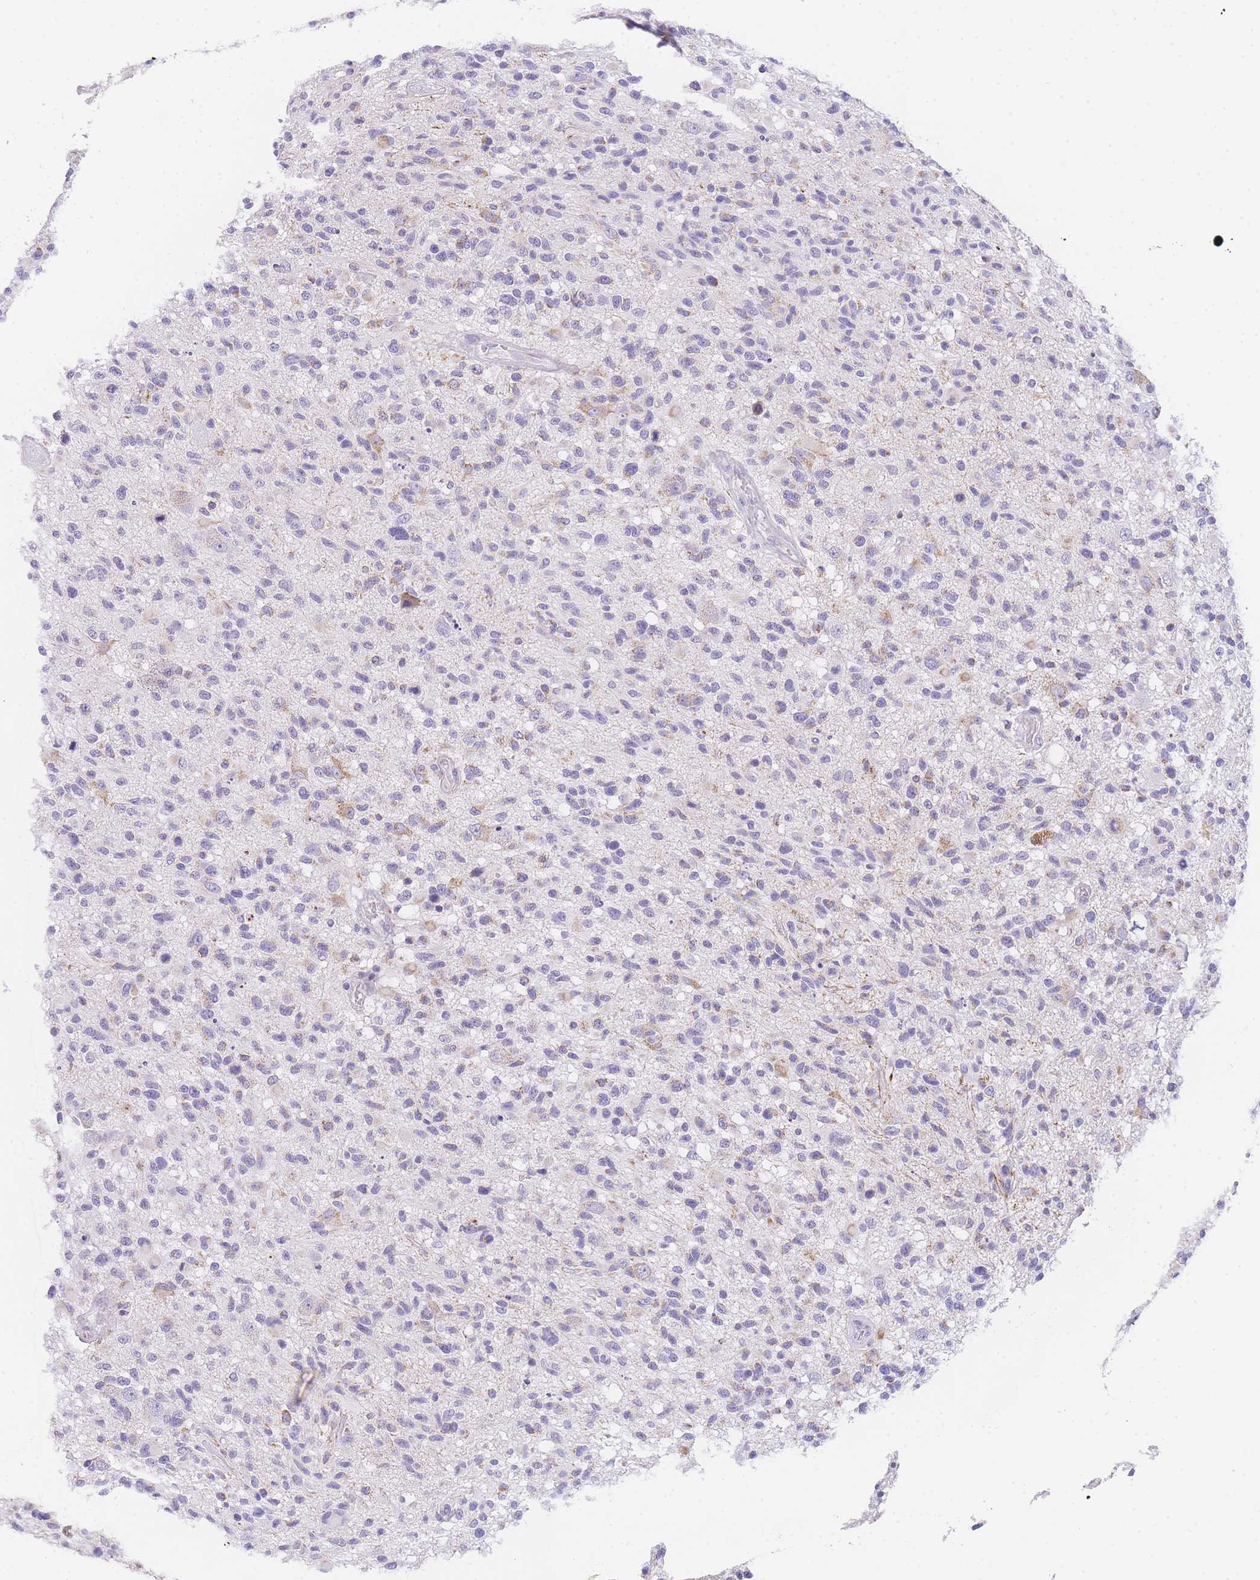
{"staining": {"intensity": "negative", "quantity": "none", "location": "none"}, "tissue": "glioma", "cell_type": "Tumor cells", "image_type": "cancer", "snomed": [{"axis": "morphology", "description": "Glioma, malignant, High grade"}, {"axis": "morphology", "description": "Glioblastoma, NOS"}, {"axis": "topography", "description": "Brain"}], "caption": "DAB (3,3'-diaminobenzidine) immunohistochemical staining of glioblastoma demonstrates no significant positivity in tumor cells.", "gene": "NKD2", "patient": {"sex": "male", "age": 60}}